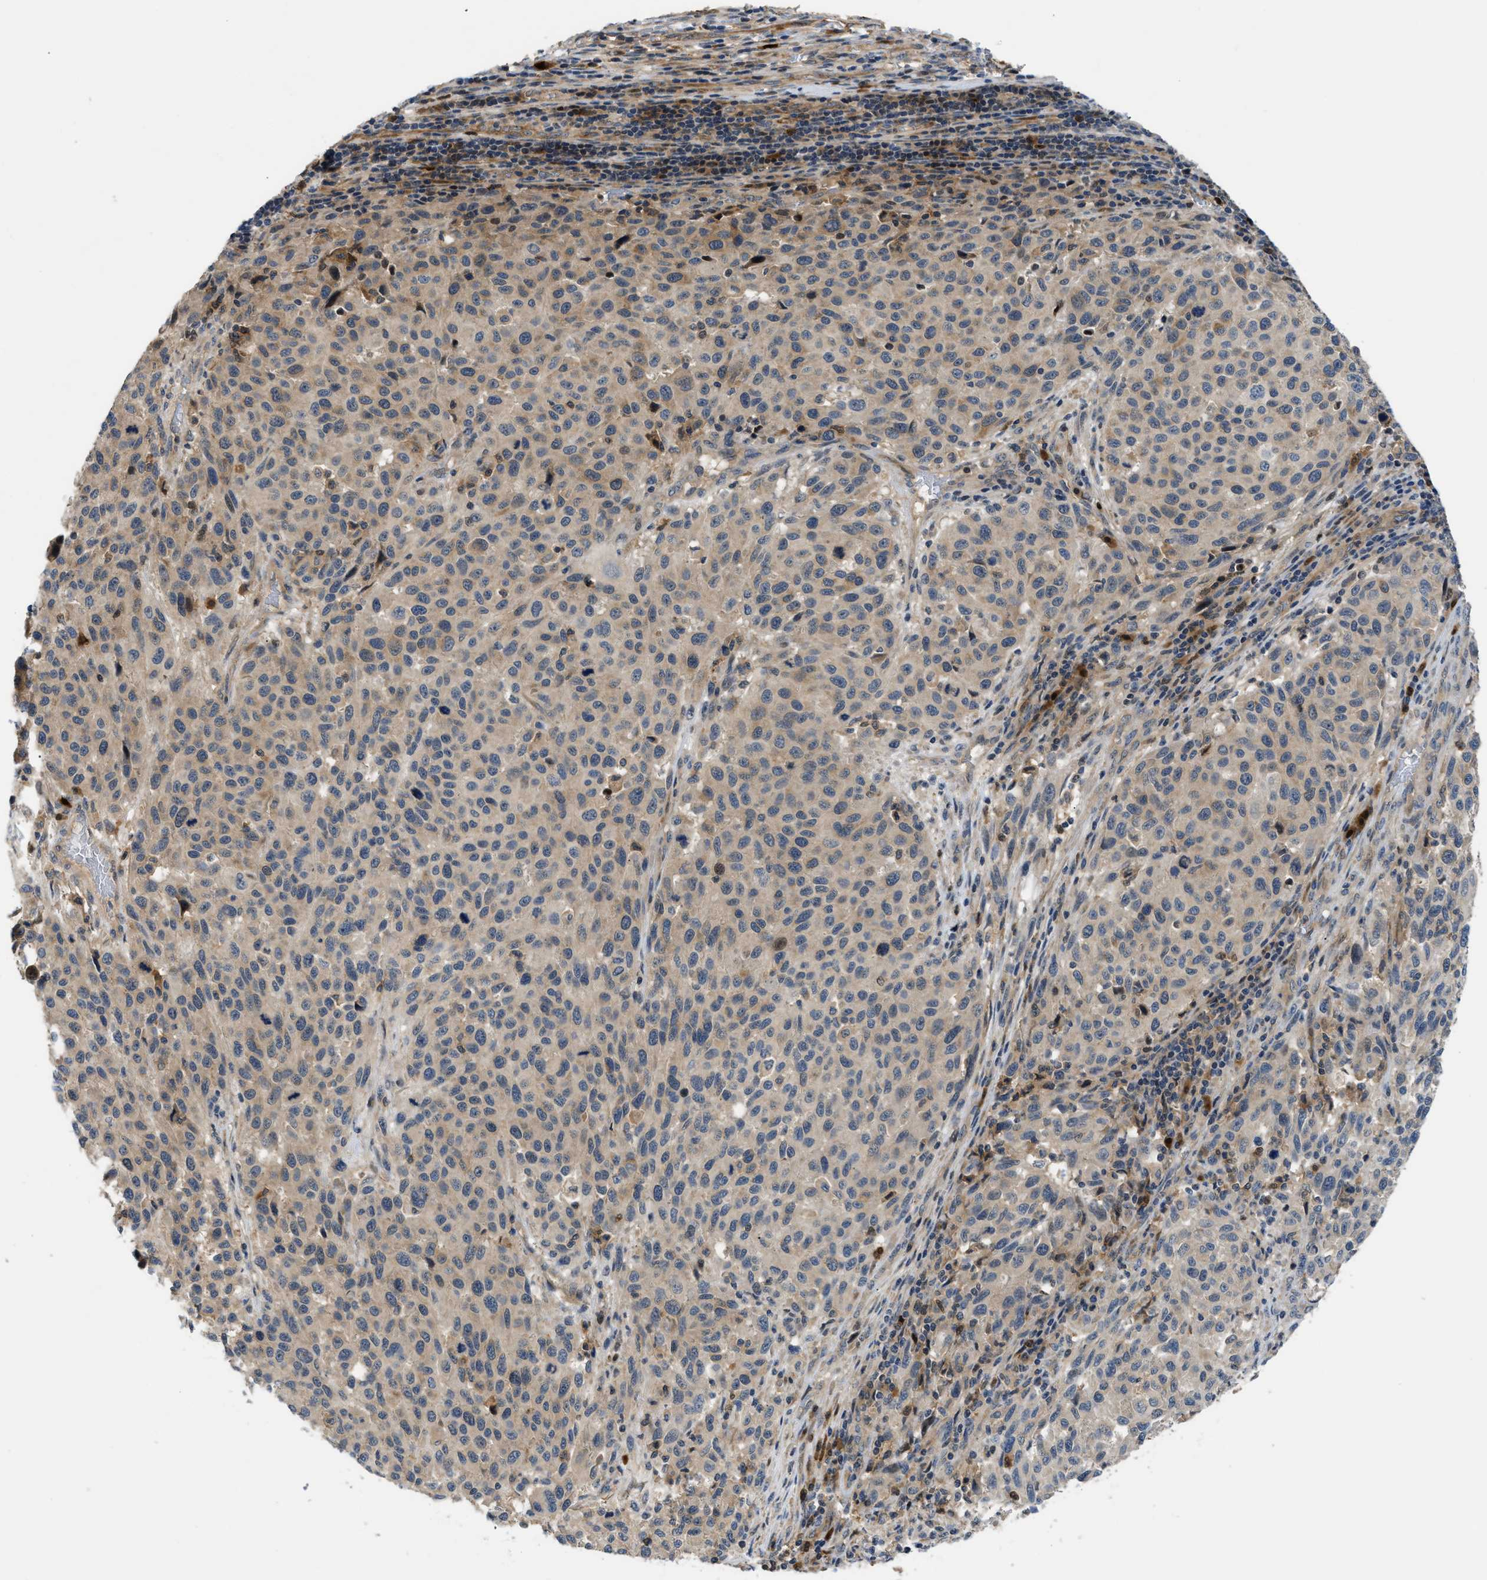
{"staining": {"intensity": "weak", "quantity": "25%-75%", "location": "cytoplasmic/membranous"}, "tissue": "melanoma", "cell_type": "Tumor cells", "image_type": "cancer", "snomed": [{"axis": "morphology", "description": "Malignant melanoma, Metastatic site"}, {"axis": "topography", "description": "Lymph node"}], "caption": "A histopathology image showing weak cytoplasmic/membranous positivity in about 25%-75% of tumor cells in melanoma, as visualized by brown immunohistochemical staining.", "gene": "TRAK2", "patient": {"sex": "male", "age": 61}}